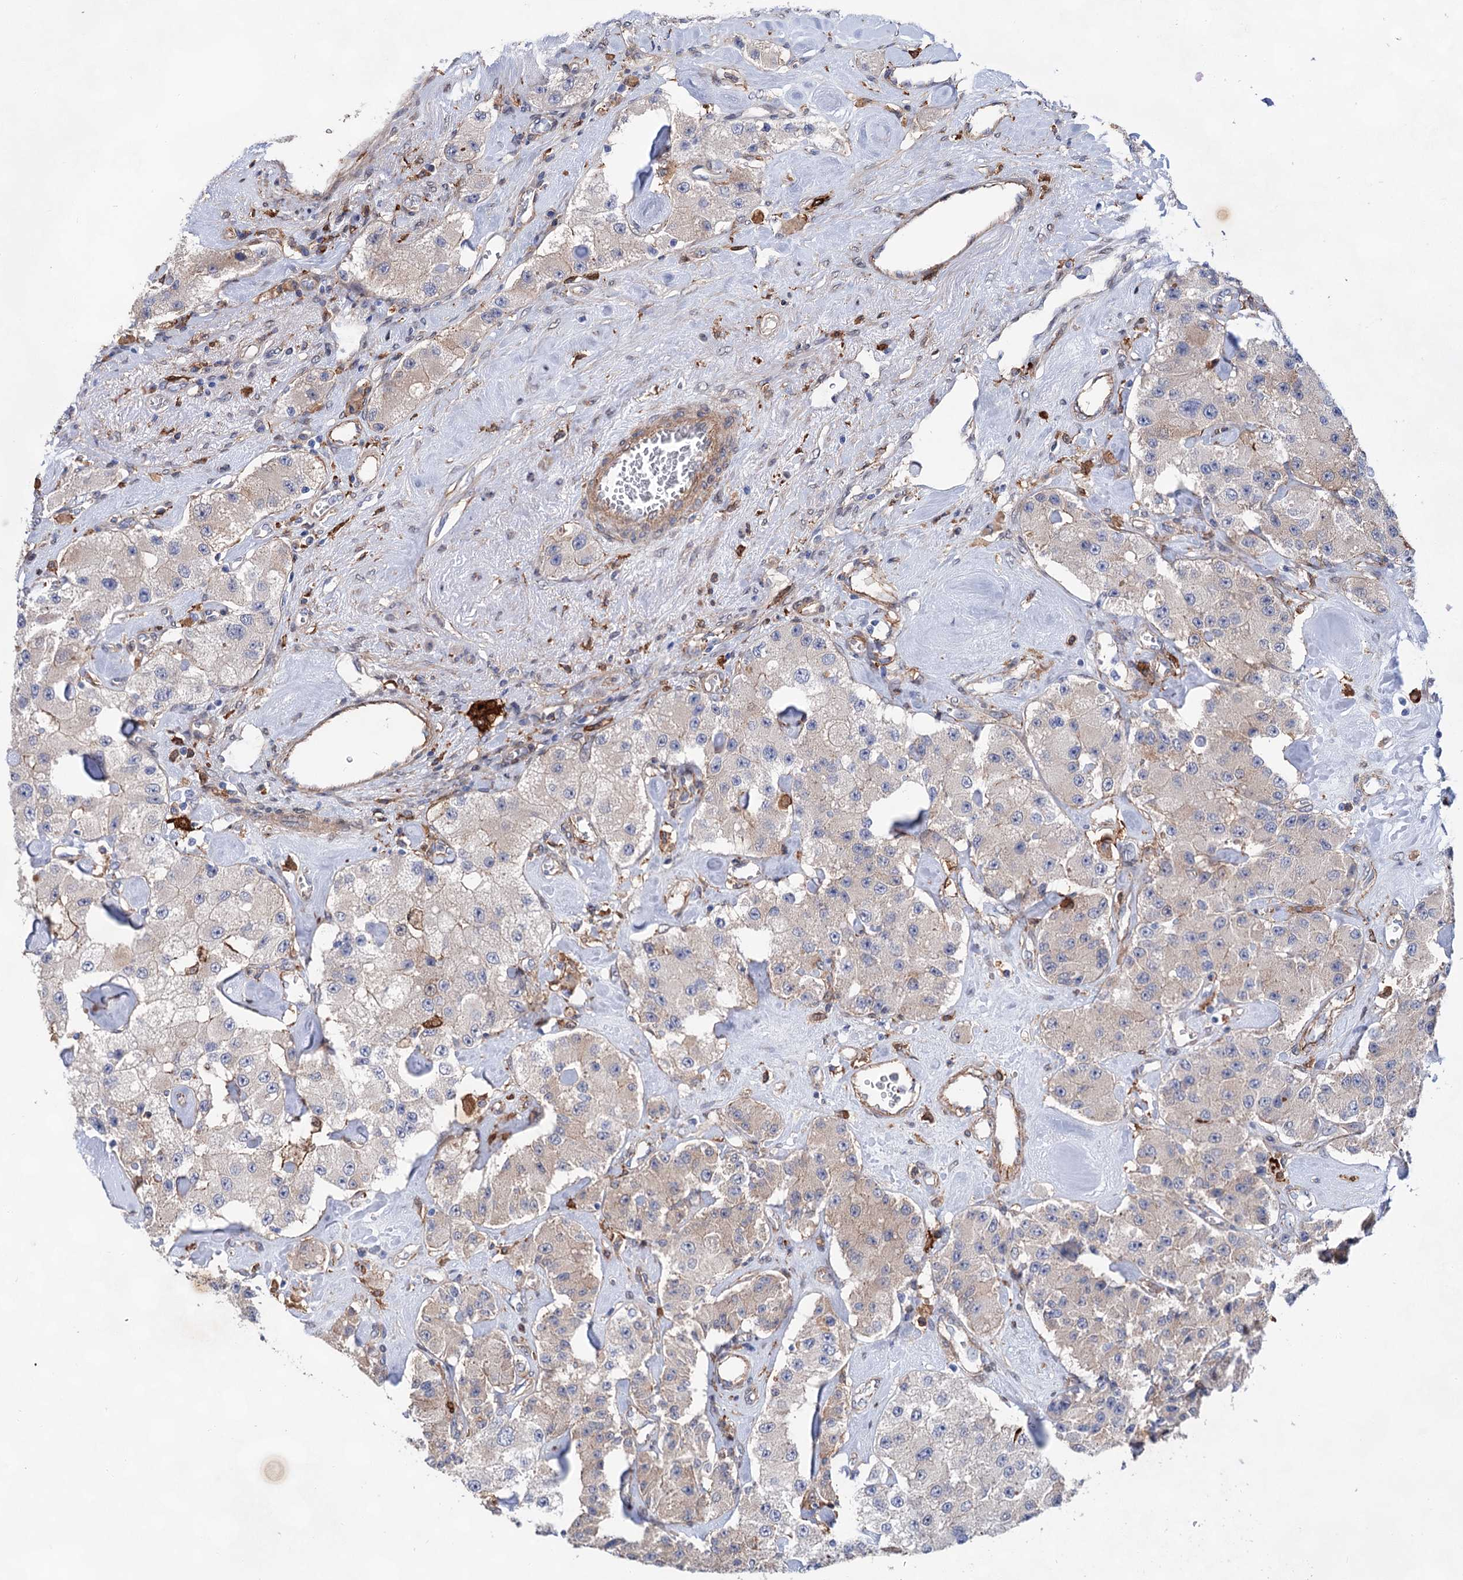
{"staining": {"intensity": "negative", "quantity": "none", "location": "none"}, "tissue": "carcinoid", "cell_type": "Tumor cells", "image_type": "cancer", "snomed": [{"axis": "morphology", "description": "Carcinoid, malignant, NOS"}, {"axis": "topography", "description": "Pancreas"}], "caption": "Protein analysis of carcinoid reveals no significant positivity in tumor cells.", "gene": "TMTC3", "patient": {"sex": "male", "age": 41}}